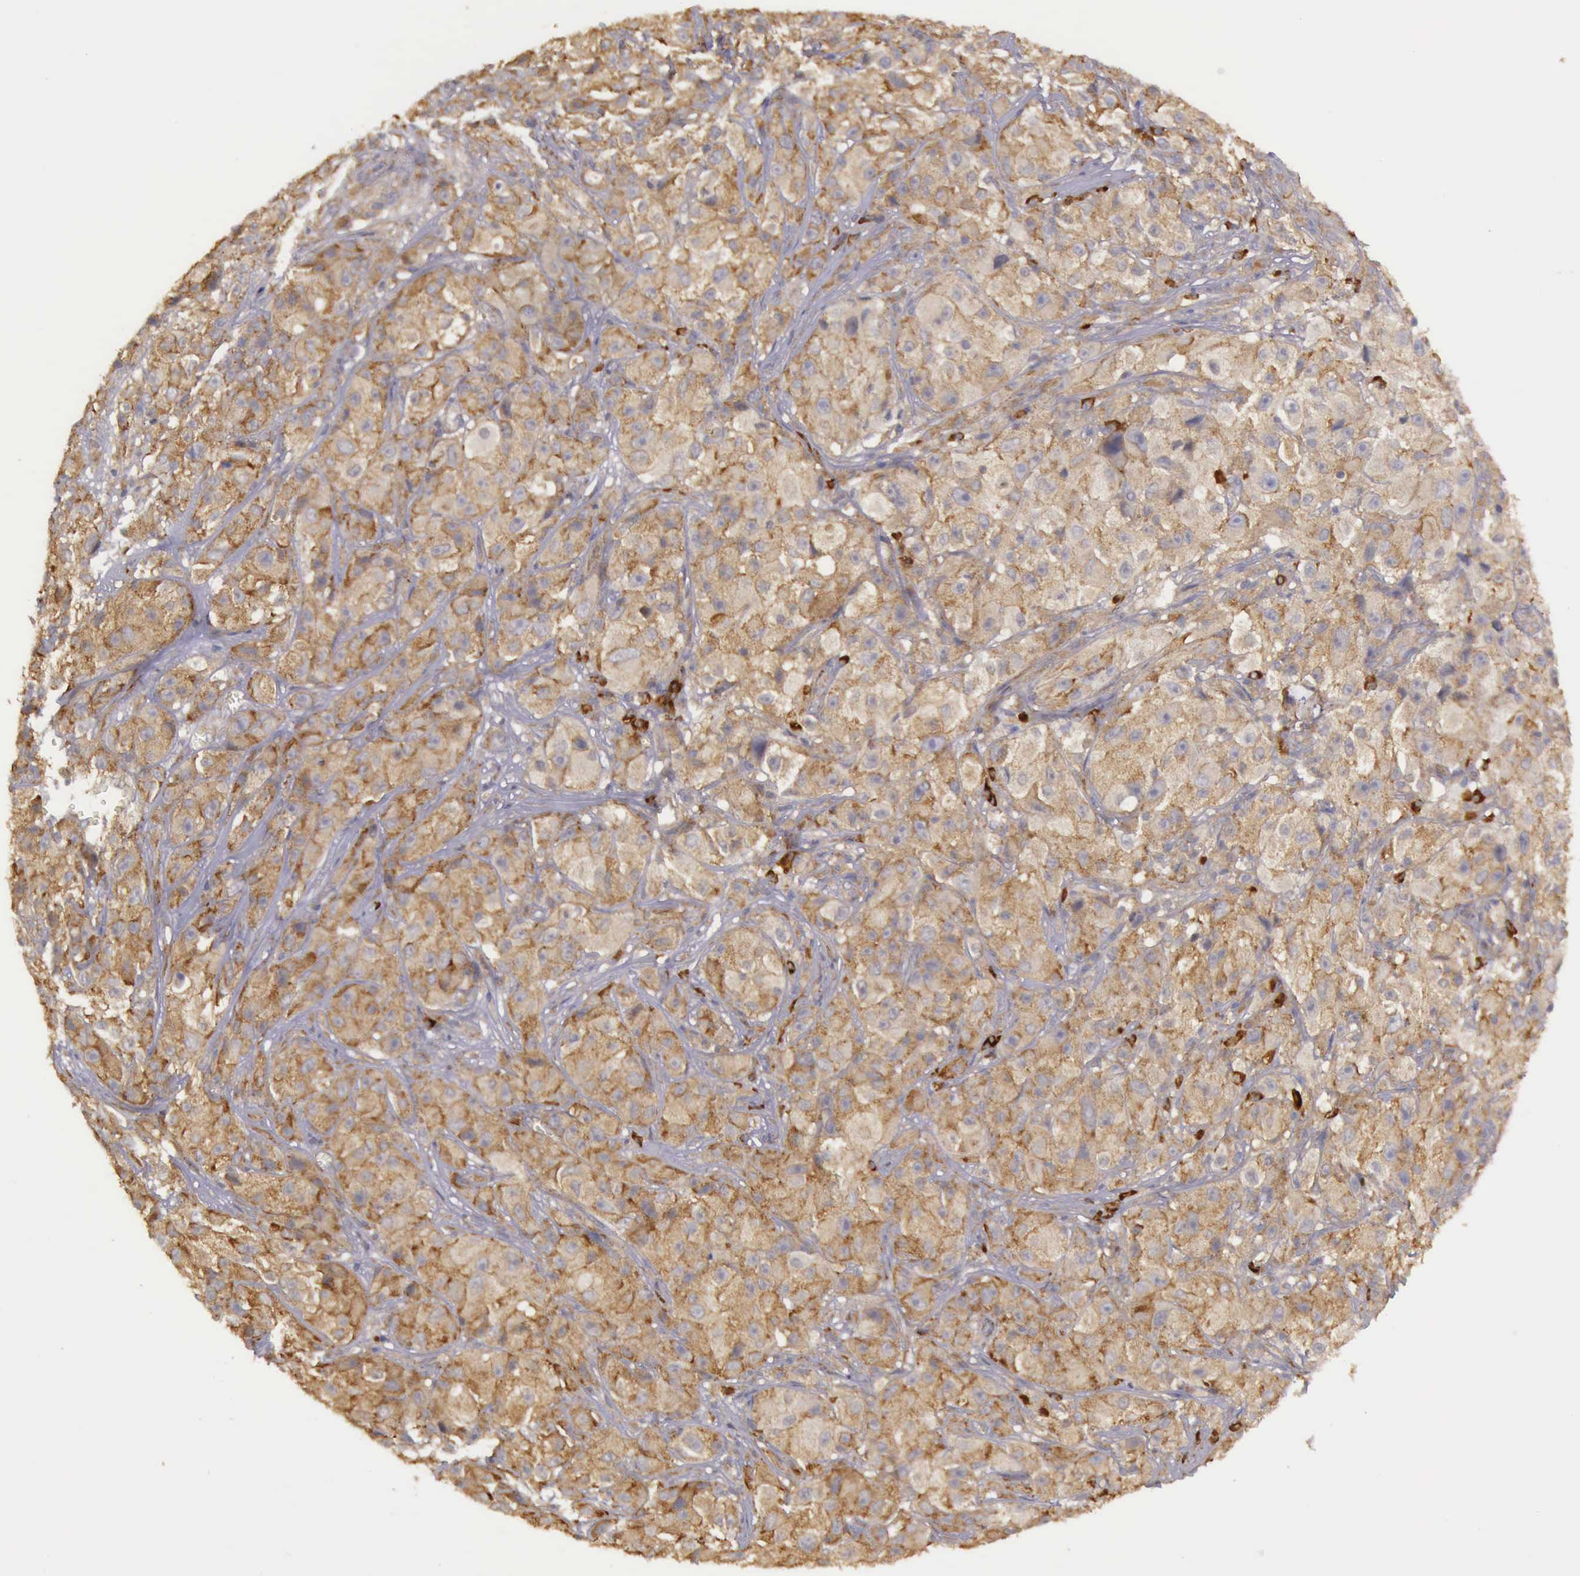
{"staining": {"intensity": "moderate", "quantity": ">75%", "location": "cytoplasmic/membranous"}, "tissue": "melanoma", "cell_type": "Tumor cells", "image_type": "cancer", "snomed": [{"axis": "morphology", "description": "Malignant melanoma, NOS"}, {"axis": "topography", "description": "Skin"}], "caption": "Immunohistochemistry staining of melanoma, which demonstrates medium levels of moderate cytoplasmic/membranous expression in approximately >75% of tumor cells indicating moderate cytoplasmic/membranous protein staining. The staining was performed using DAB (3,3'-diaminobenzidine) (brown) for protein detection and nuclei were counterstained in hematoxylin (blue).", "gene": "EIF5", "patient": {"sex": "male", "age": 56}}